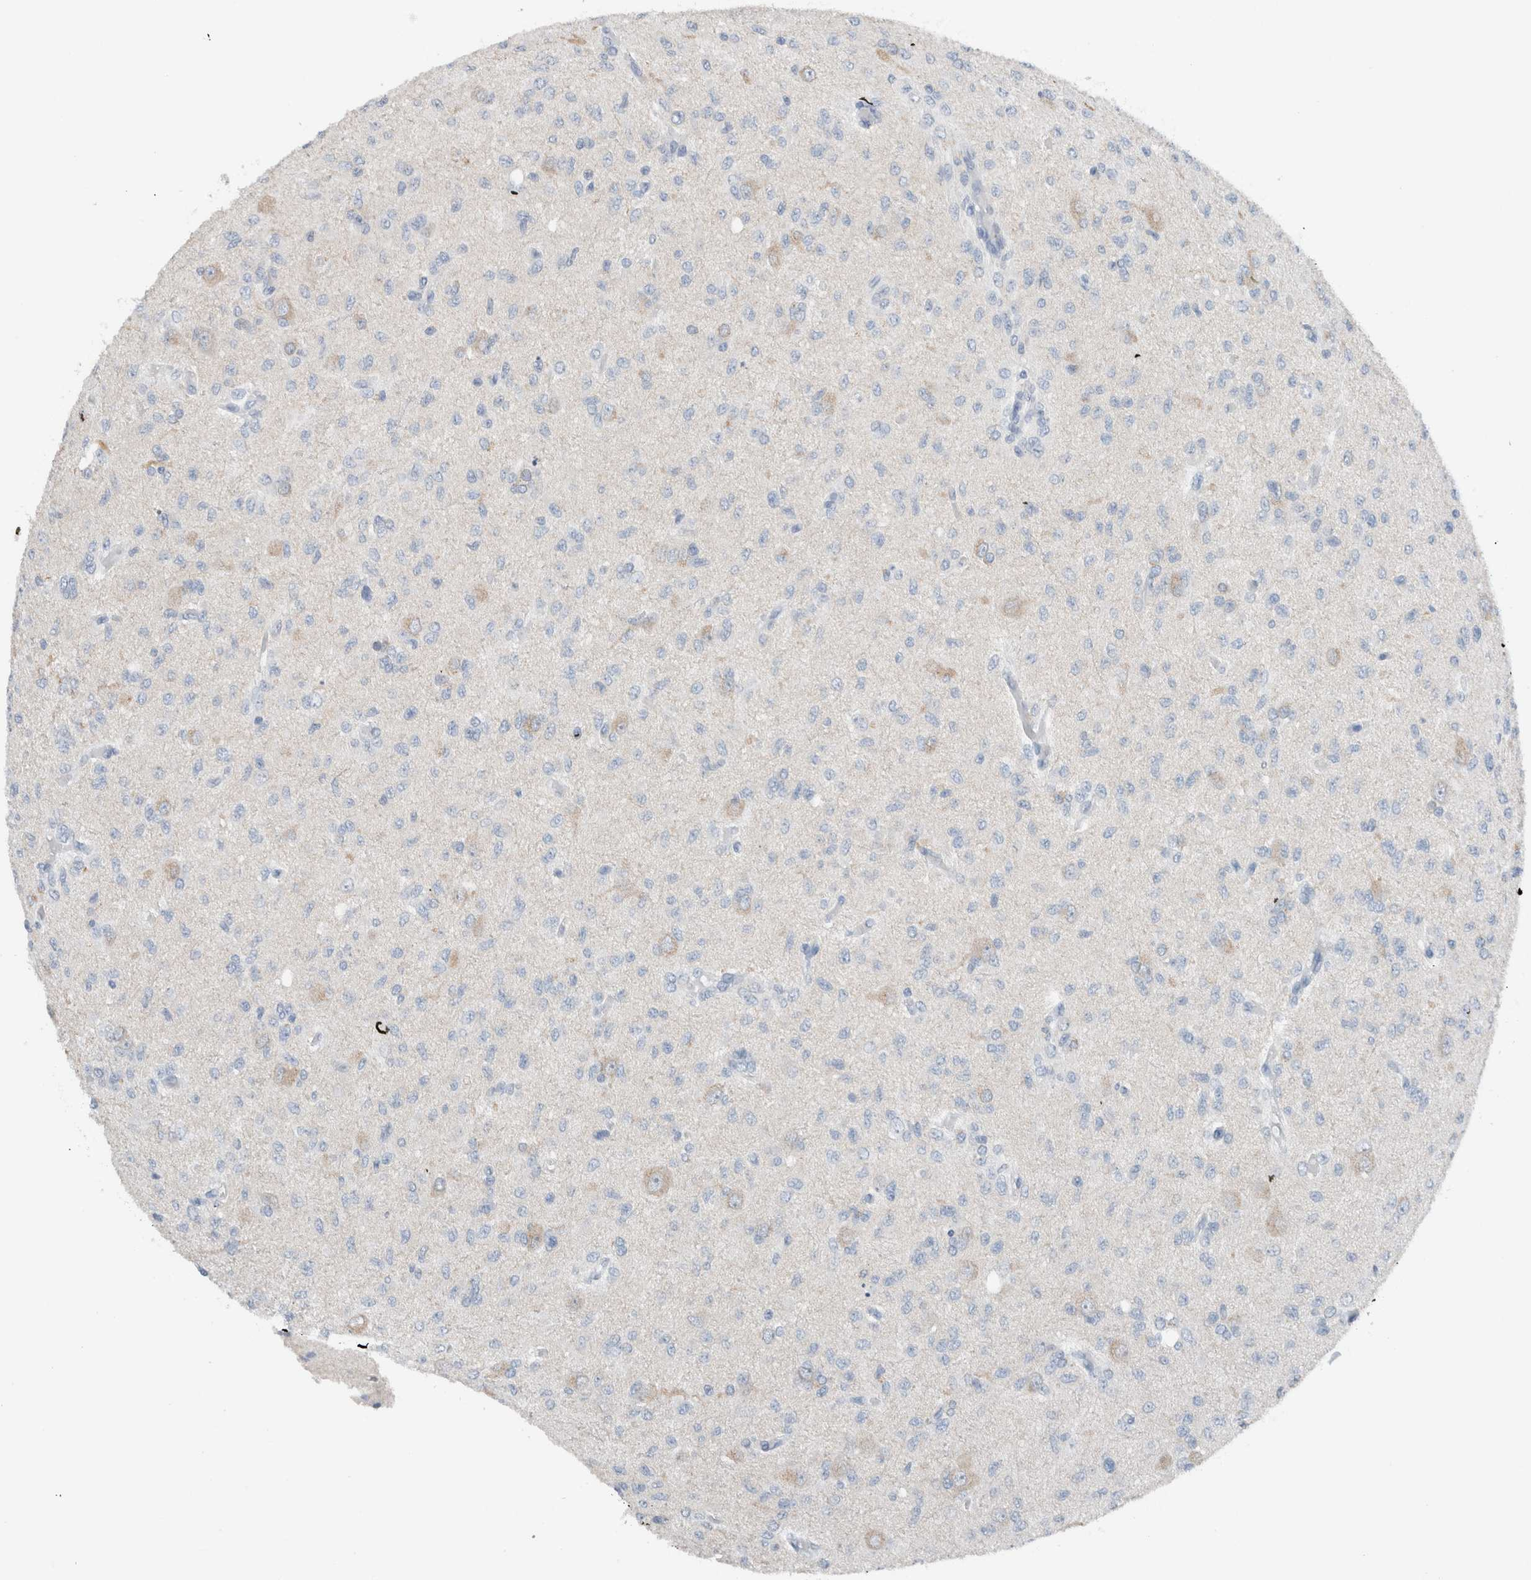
{"staining": {"intensity": "negative", "quantity": "none", "location": "none"}, "tissue": "glioma", "cell_type": "Tumor cells", "image_type": "cancer", "snomed": [{"axis": "morphology", "description": "Glioma, malignant, High grade"}, {"axis": "topography", "description": "Brain"}], "caption": "Immunohistochemical staining of glioma shows no significant positivity in tumor cells.", "gene": "DUOX1", "patient": {"sex": "female", "age": 59}}